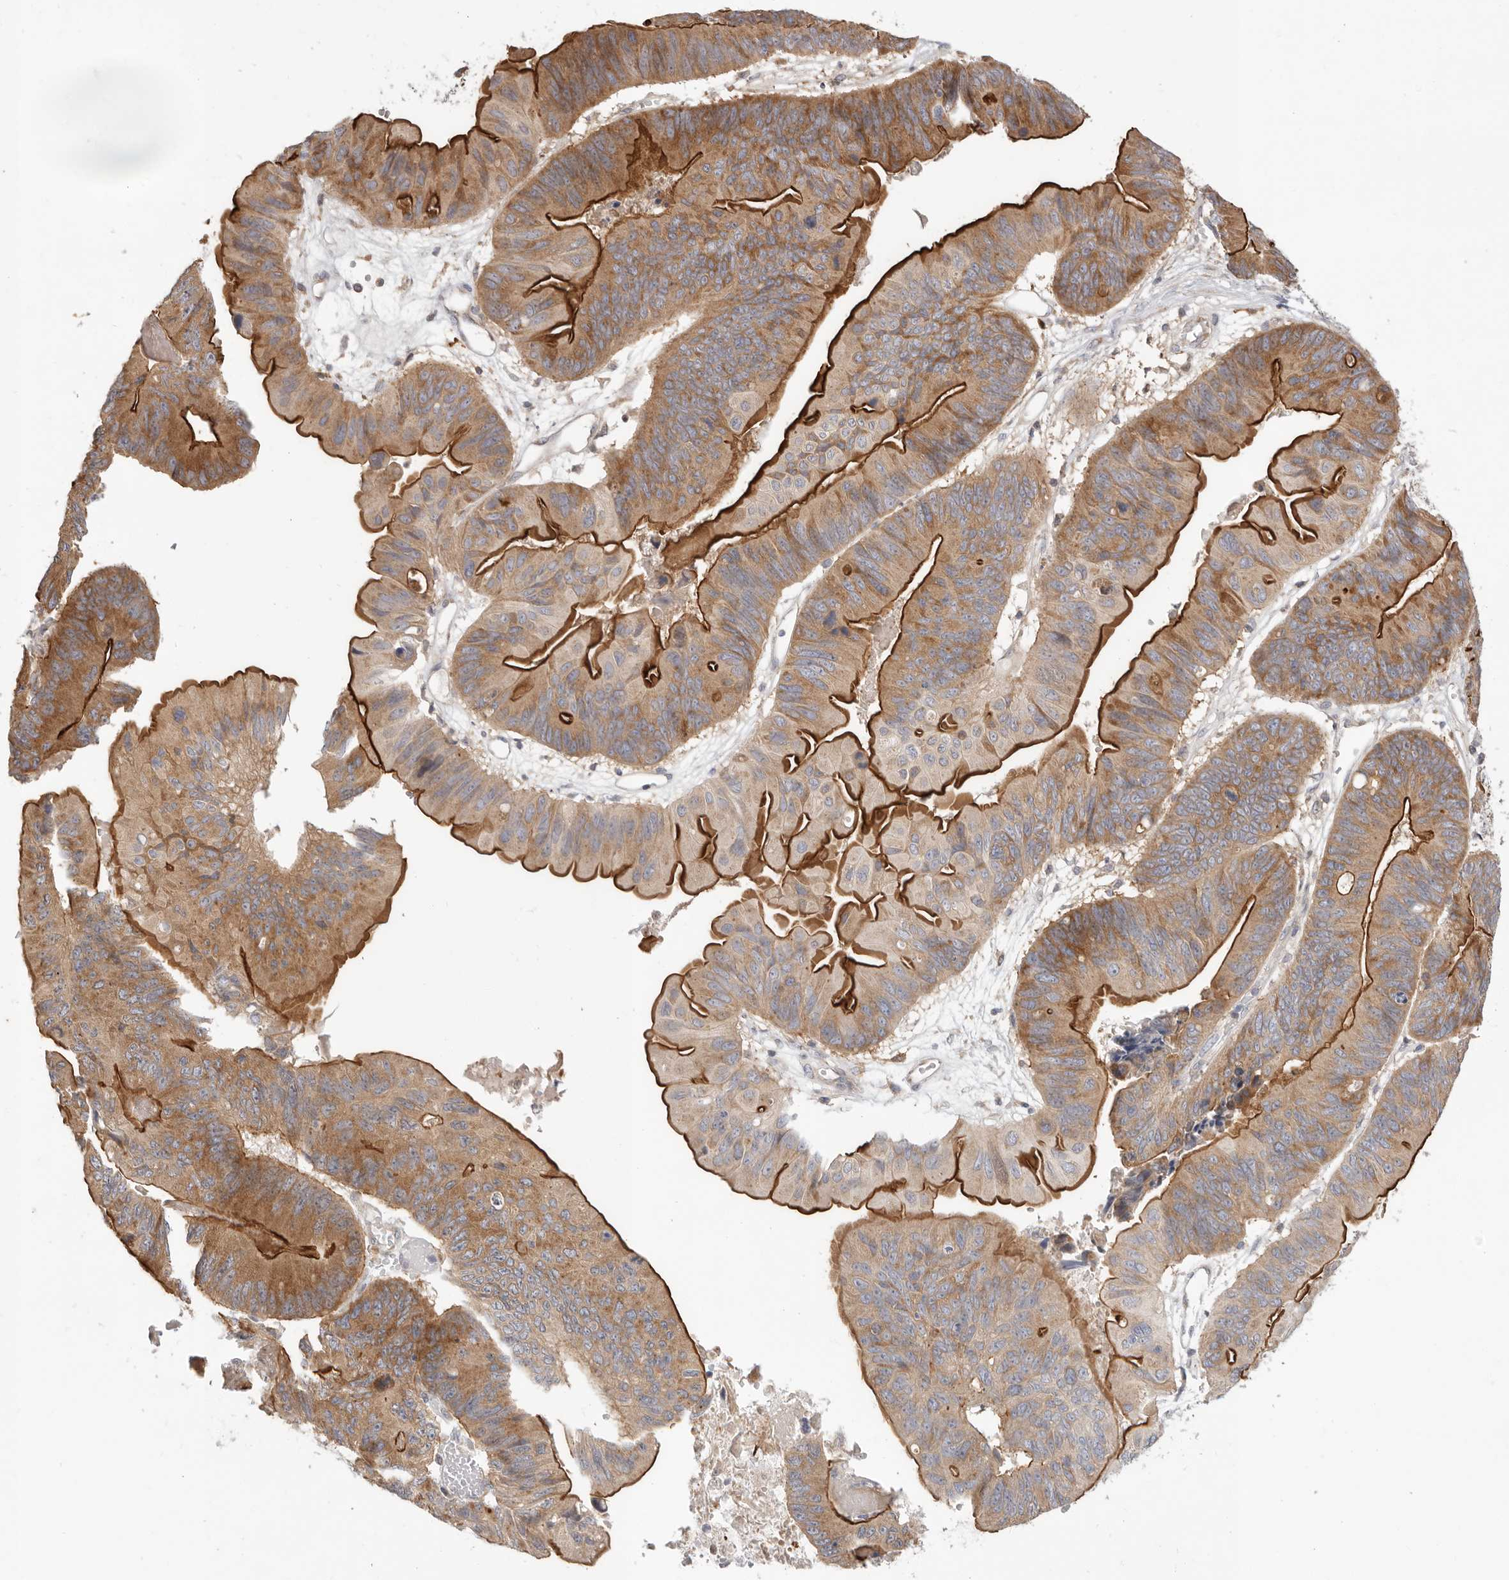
{"staining": {"intensity": "strong", "quantity": ">75%", "location": "cytoplasmic/membranous"}, "tissue": "ovarian cancer", "cell_type": "Tumor cells", "image_type": "cancer", "snomed": [{"axis": "morphology", "description": "Cystadenocarcinoma, mucinous, NOS"}, {"axis": "topography", "description": "Ovary"}], "caption": "The micrograph demonstrates immunohistochemical staining of ovarian mucinous cystadenocarcinoma. There is strong cytoplasmic/membranous expression is seen in about >75% of tumor cells.", "gene": "USH1C", "patient": {"sex": "female", "age": 61}}